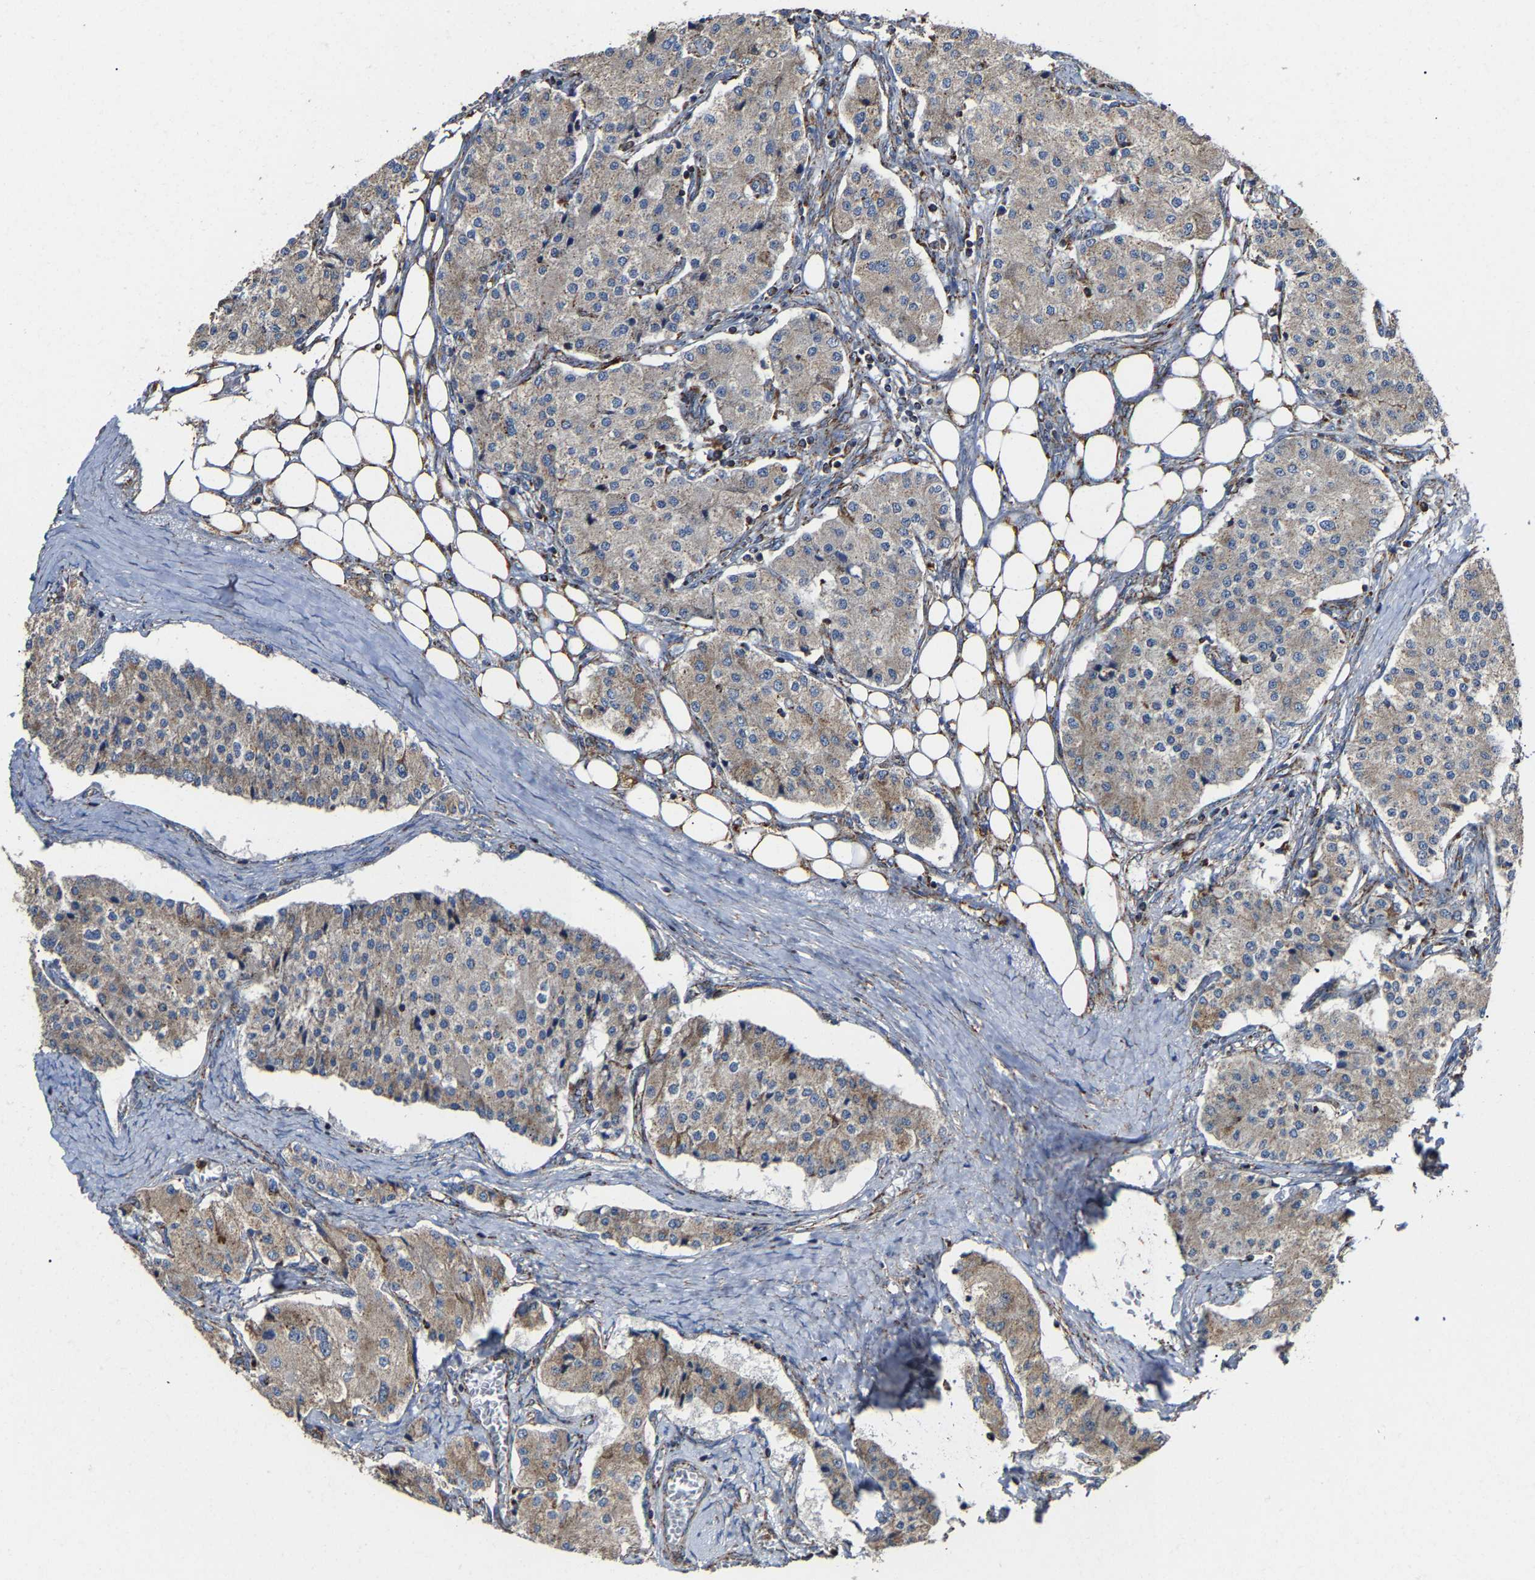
{"staining": {"intensity": "weak", "quantity": ">75%", "location": "cytoplasmic/membranous"}, "tissue": "carcinoid", "cell_type": "Tumor cells", "image_type": "cancer", "snomed": [{"axis": "morphology", "description": "Carcinoid, malignant, NOS"}, {"axis": "topography", "description": "Colon"}], "caption": "This is an image of IHC staining of malignant carcinoid, which shows weak expression in the cytoplasmic/membranous of tumor cells.", "gene": "NDUFV3", "patient": {"sex": "female", "age": 52}}